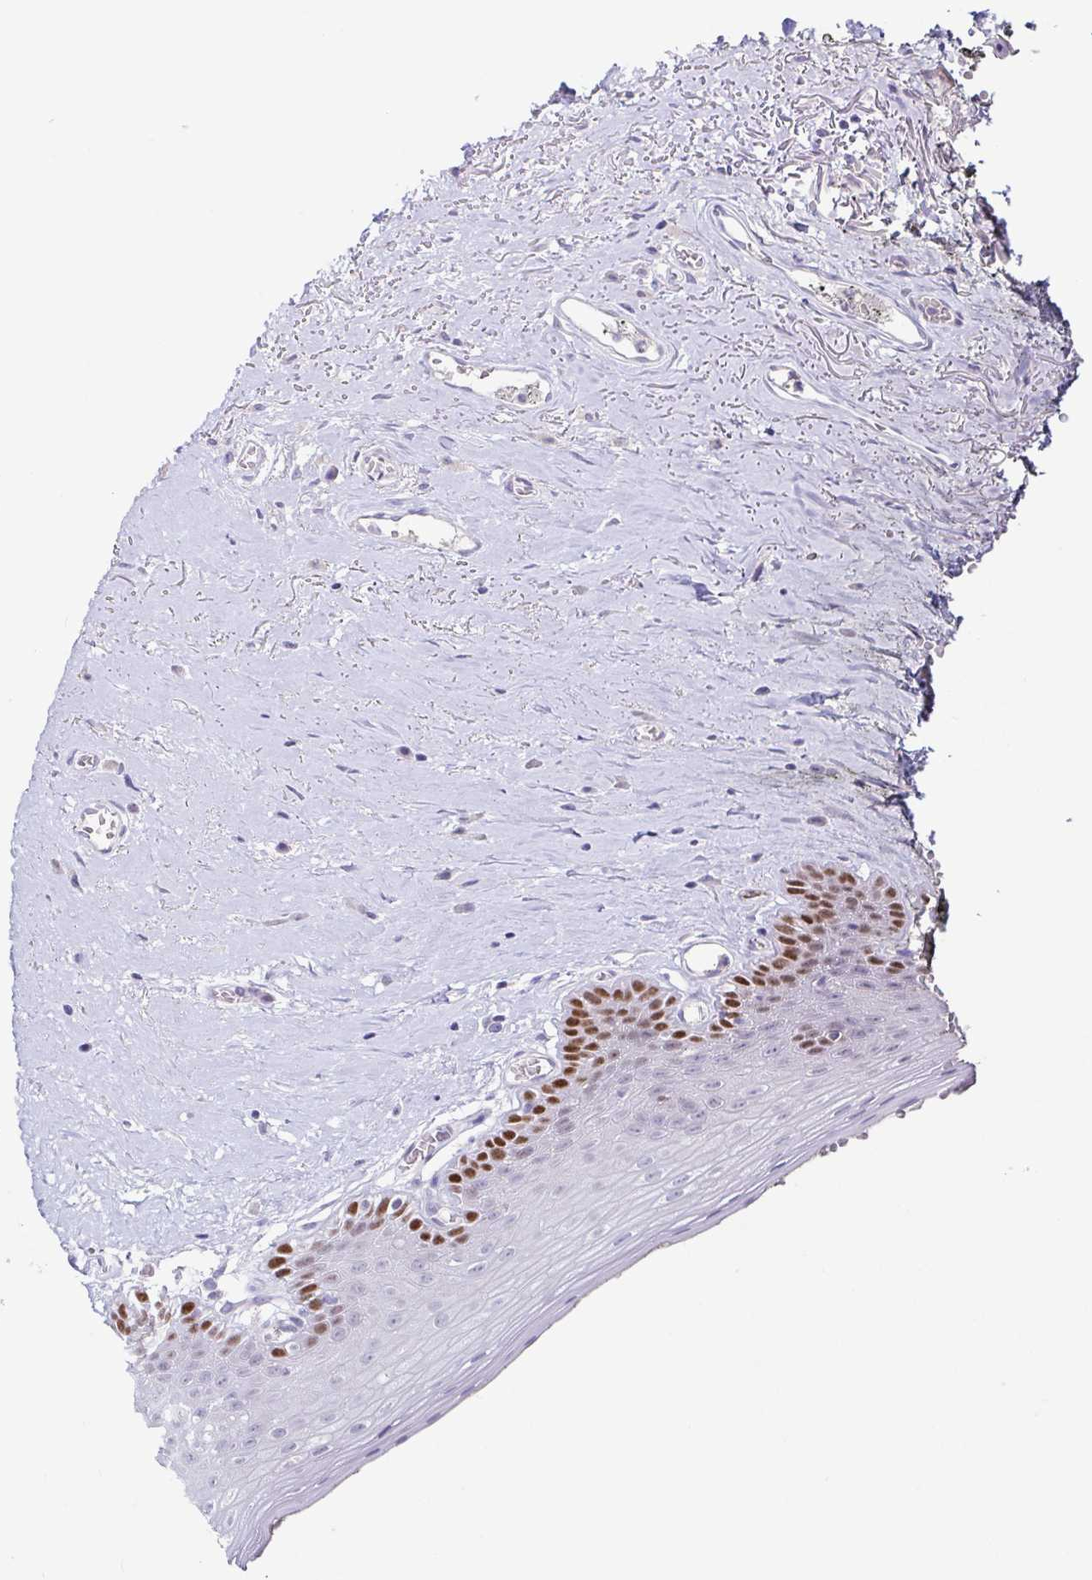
{"staining": {"intensity": "strong", "quantity": "<25%", "location": "nuclear"}, "tissue": "oral mucosa", "cell_type": "Squamous epithelial cells", "image_type": "normal", "snomed": [{"axis": "morphology", "description": "Normal tissue, NOS"}, {"axis": "morphology", "description": "Squamous cell carcinoma, NOS"}, {"axis": "topography", "description": "Oral tissue"}, {"axis": "topography", "description": "Peripheral nerve tissue"}, {"axis": "topography", "description": "Head-Neck"}], "caption": "Immunohistochemical staining of normal human oral mucosa displays strong nuclear protein staining in about <25% of squamous epithelial cells. (DAB = brown stain, brightfield microscopy at high magnification).", "gene": "TP73", "patient": {"sex": "female", "age": 59}}